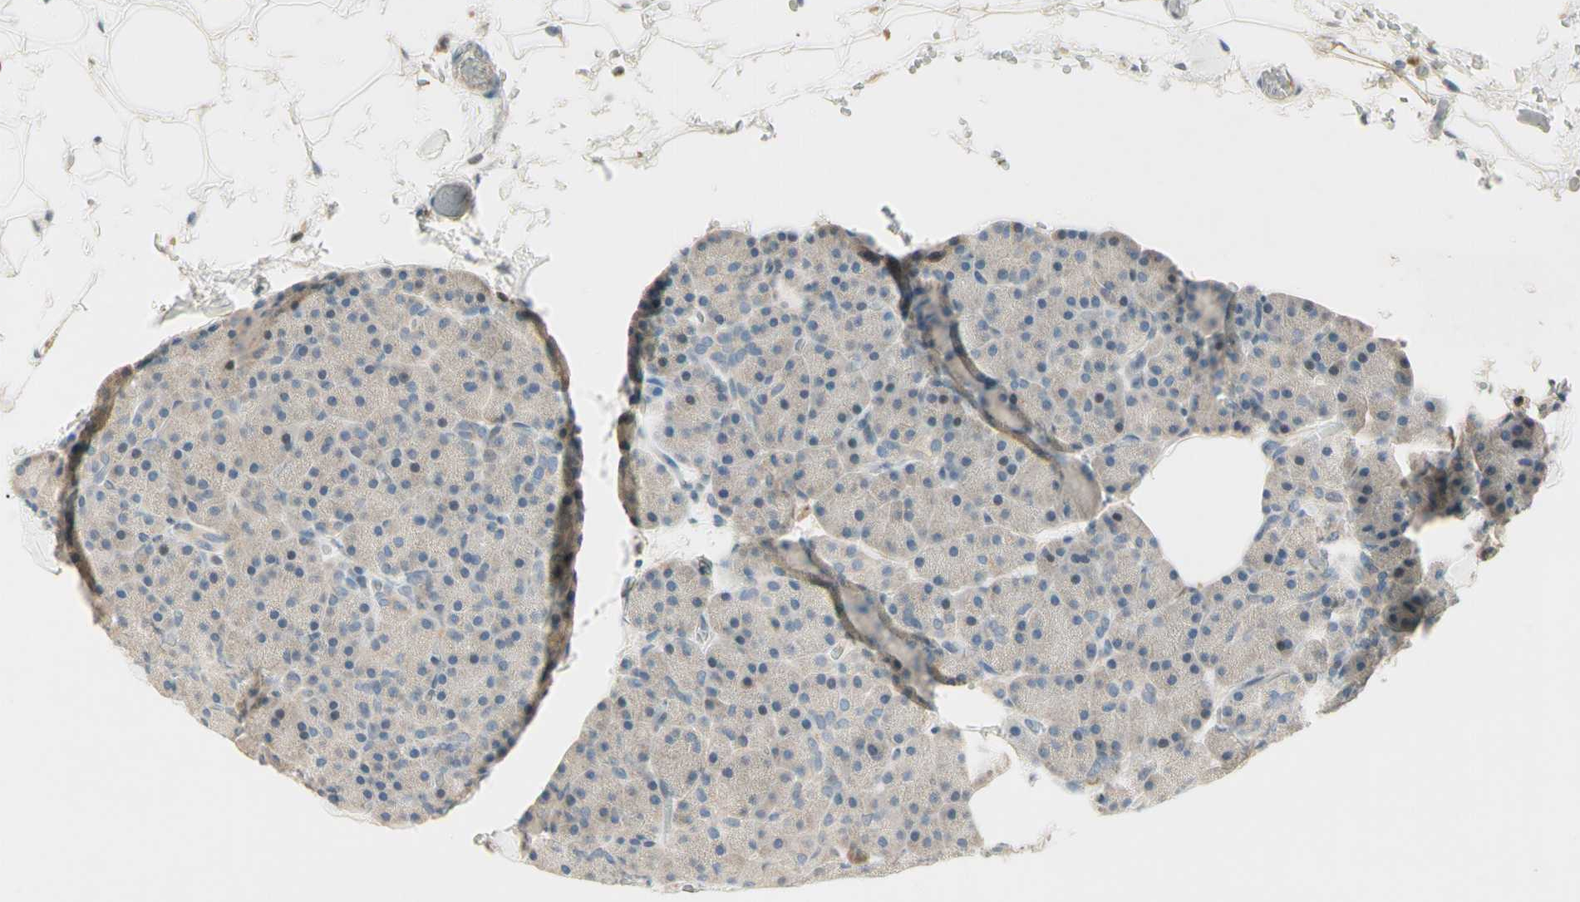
{"staining": {"intensity": "weak", "quantity": "25%-75%", "location": "cytoplasmic/membranous"}, "tissue": "pancreas", "cell_type": "Exocrine glandular cells", "image_type": "normal", "snomed": [{"axis": "morphology", "description": "Normal tissue, NOS"}, {"axis": "topography", "description": "Pancreas"}], "caption": "Pancreas stained for a protein displays weak cytoplasmic/membranous positivity in exocrine glandular cells. (DAB (3,3'-diaminobenzidine) IHC, brown staining for protein, blue staining for nuclei).", "gene": "CDH6", "patient": {"sex": "female", "age": 35}}